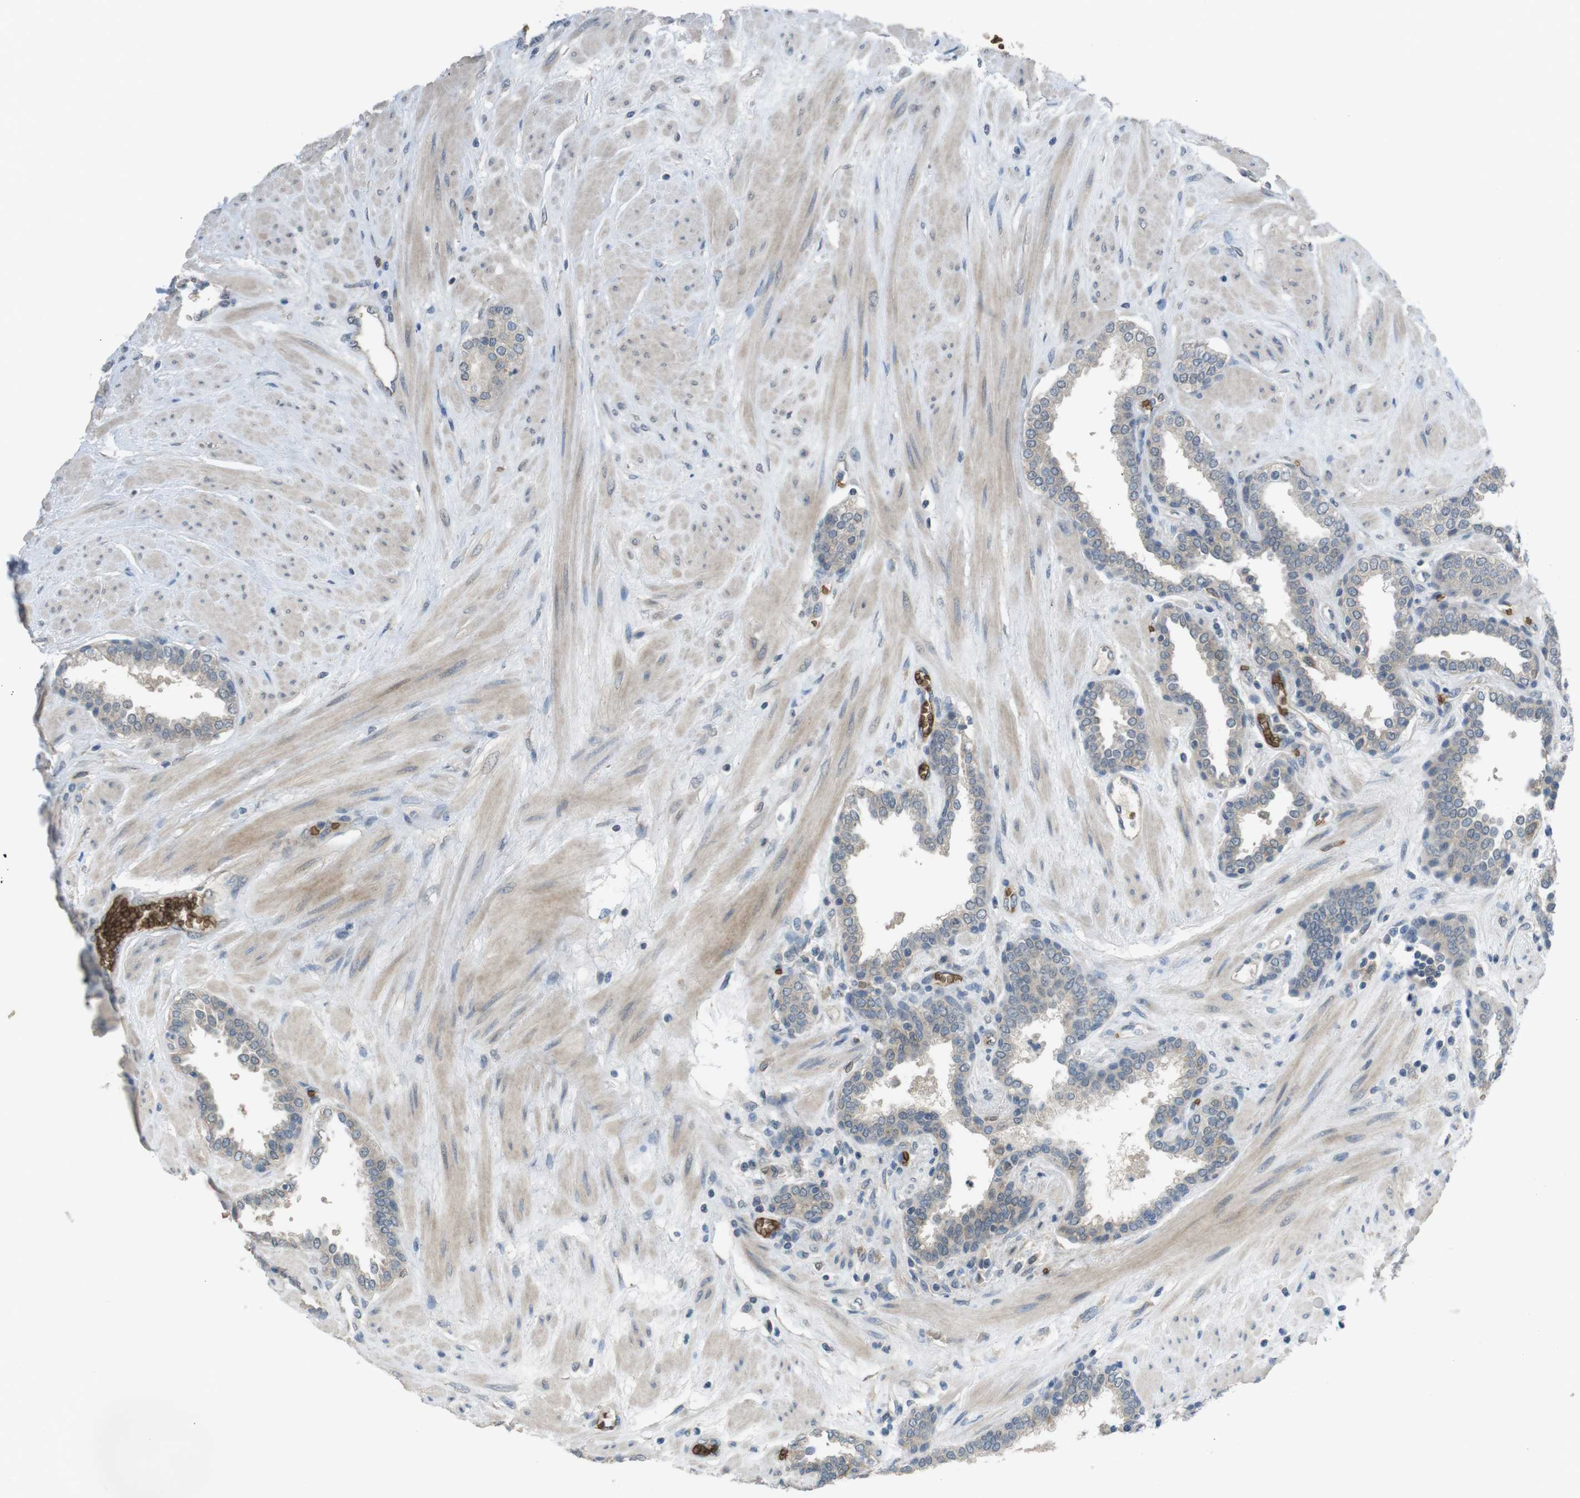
{"staining": {"intensity": "negative", "quantity": "none", "location": "none"}, "tissue": "prostate", "cell_type": "Glandular cells", "image_type": "normal", "snomed": [{"axis": "morphology", "description": "Normal tissue, NOS"}, {"axis": "topography", "description": "Prostate"}], "caption": "Immunohistochemical staining of normal human prostate shows no significant expression in glandular cells.", "gene": "GYPA", "patient": {"sex": "male", "age": 51}}